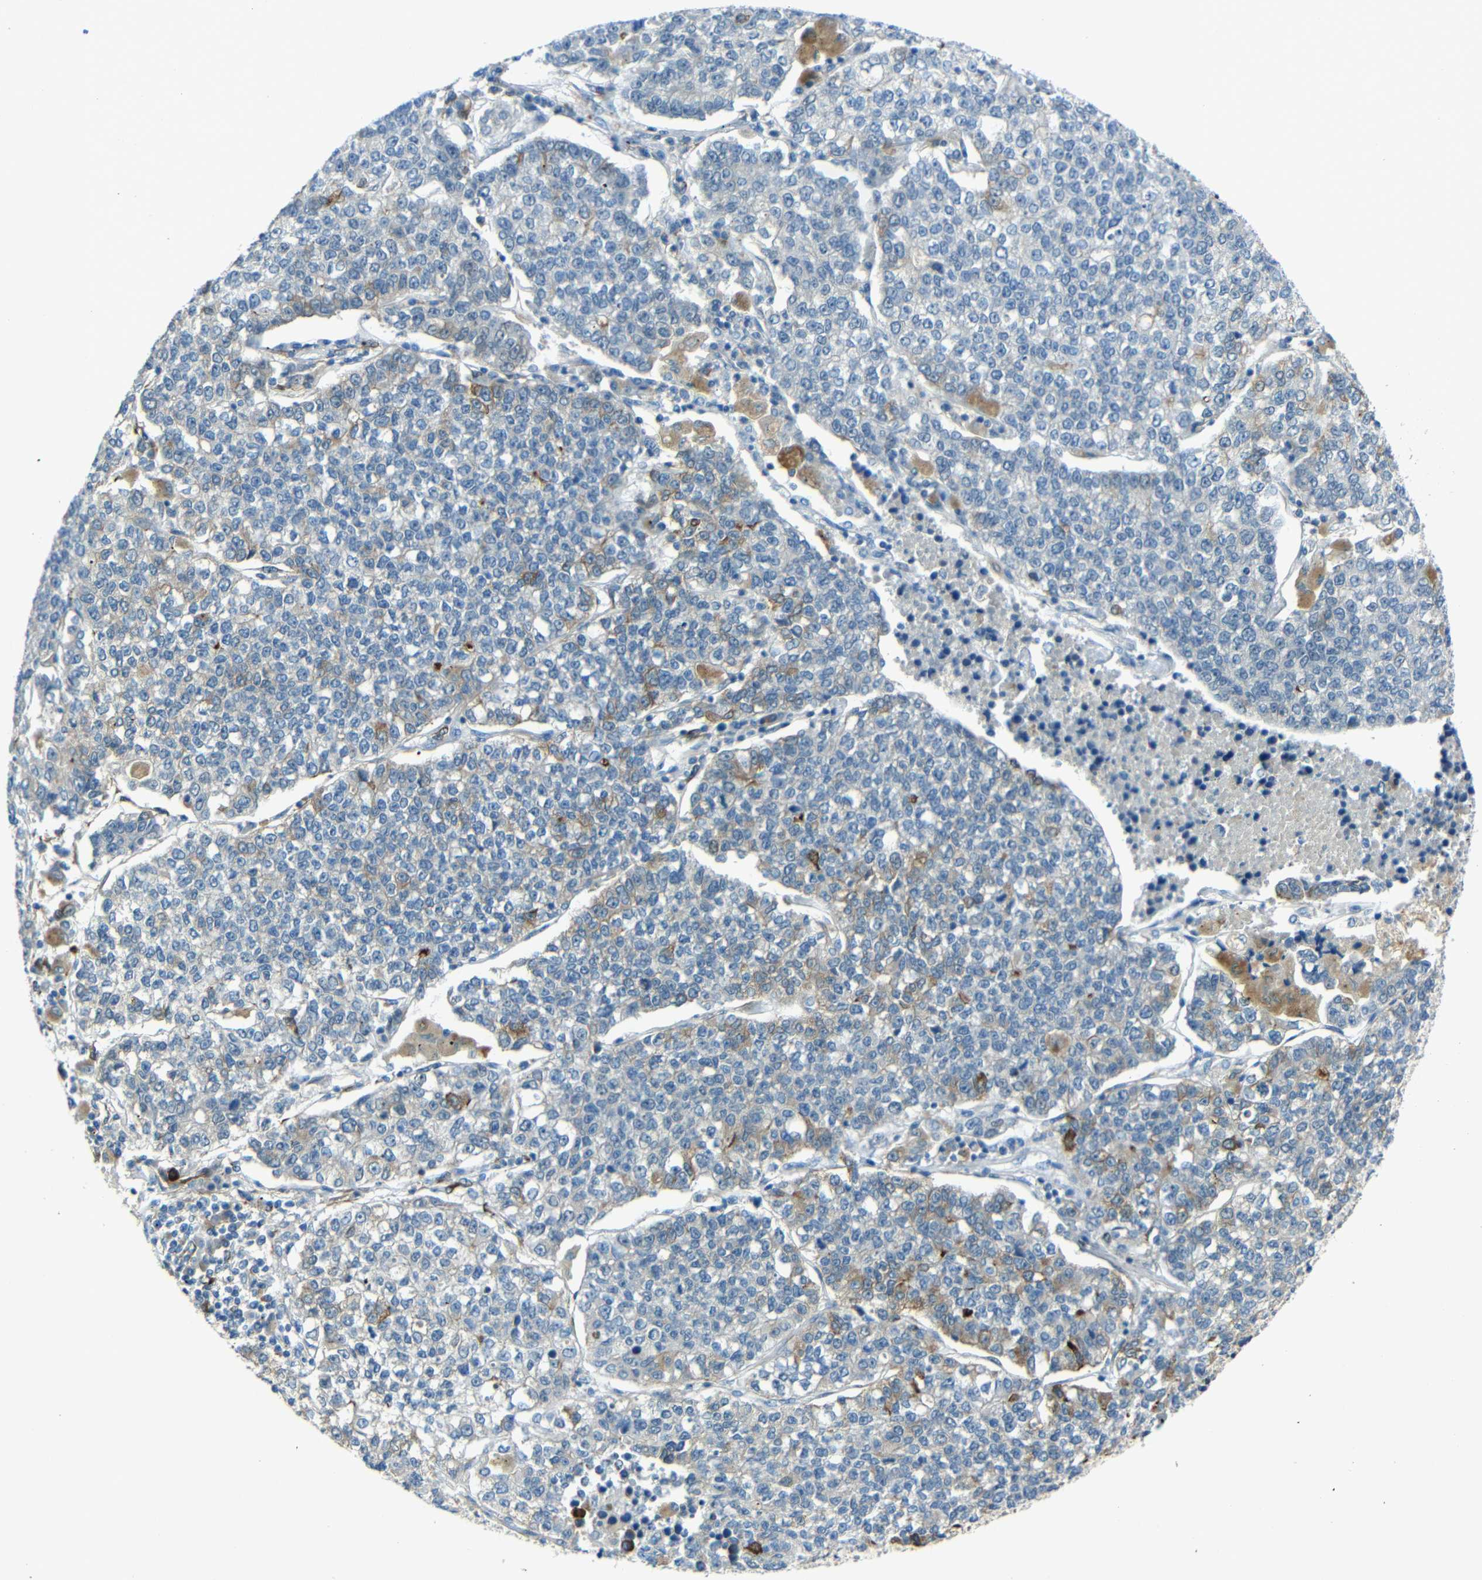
{"staining": {"intensity": "weak", "quantity": "<25%", "location": "cytoplasmic/membranous"}, "tissue": "lung cancer", "cell_type": "Tumor cells", "image_type": "cancer", "snomed": [{"axis": "morphology", "description": "Adenocarcinoma, NOS"}, {"axis": "topography", "description": "Lung"}], "caption": "A micrograph of lung adenocarcinoma stained for a protein shows no brown staining in tumor cells. The staining was performed using DAB to visualize the protein expression in brown, while the nuclei were stained in blue with hematoxylin (Magnification: 20x).", "gene": "DCLK1", "patient": {"sex": "male", "age": 49}}